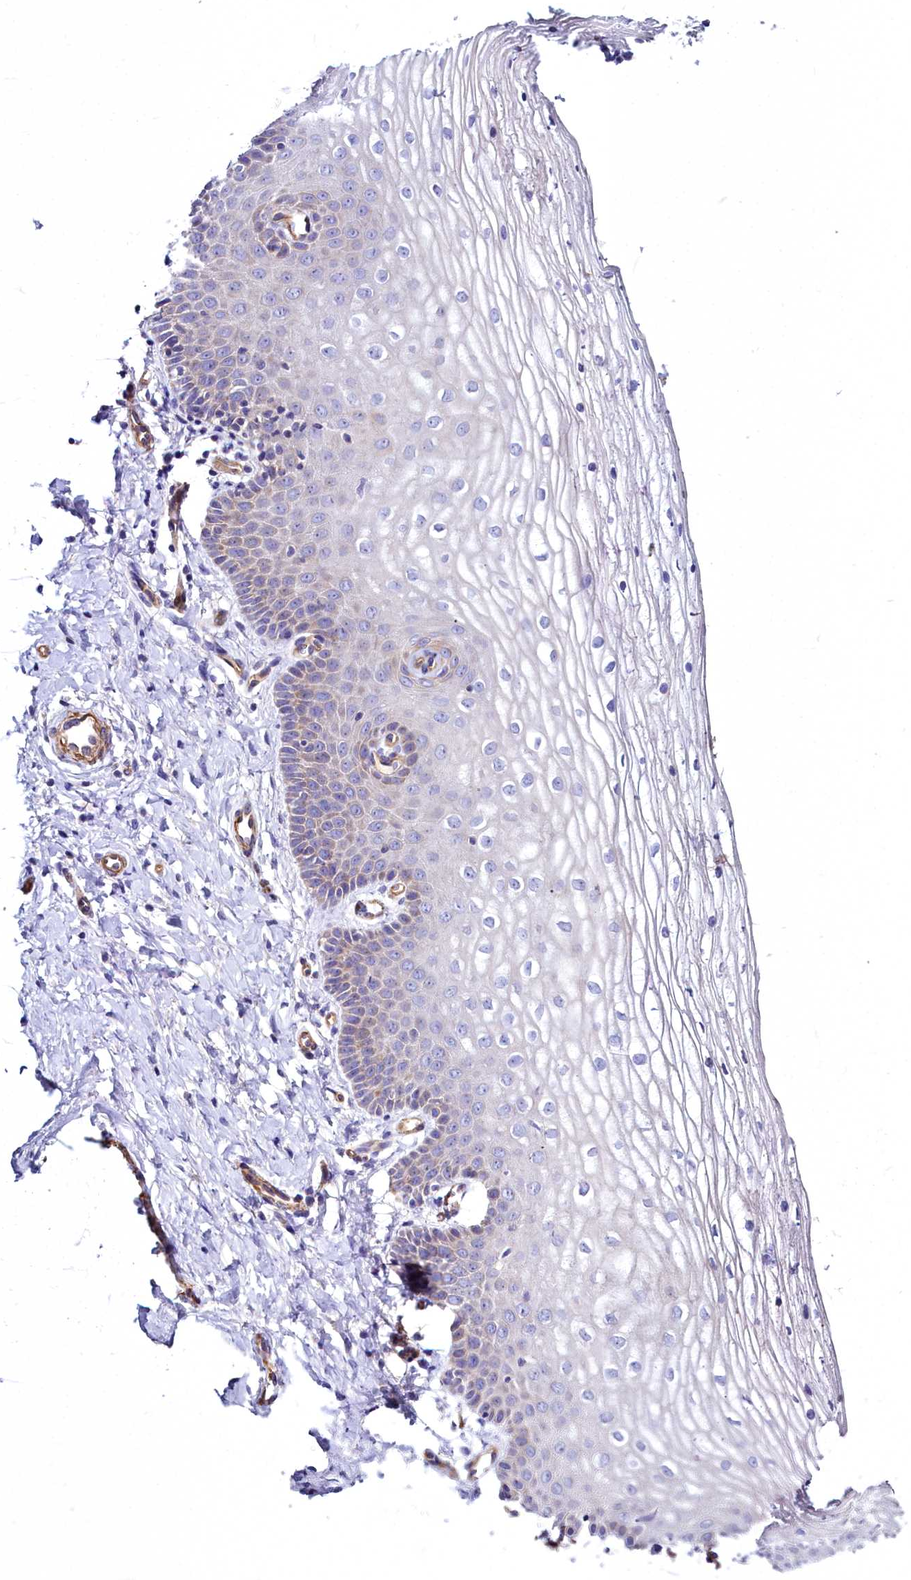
{"staining": {"intensity": "weak", "quantity": "<25%", "location": "cytoplasmic/membranous"}, "tissue": "vagina", "cell_type": "Squamous epithelial cells", "image_type": "normal", "snomed": [{"axis": "morphology", "description": "Normal tissue, NOS"}, {"axis": "topography", "description": "Vagina"}], "caption": "Immunohistochemistry histopathology image of unremarkable vagina: vagina stained with DAB (3,3'-diaminobenzidine) reveals no significant protein expression in squamous epithelial cells. (DAB IHC, high magnification).", "gene": "FADS3", "patient": {"sex": "female", "age": 68}}